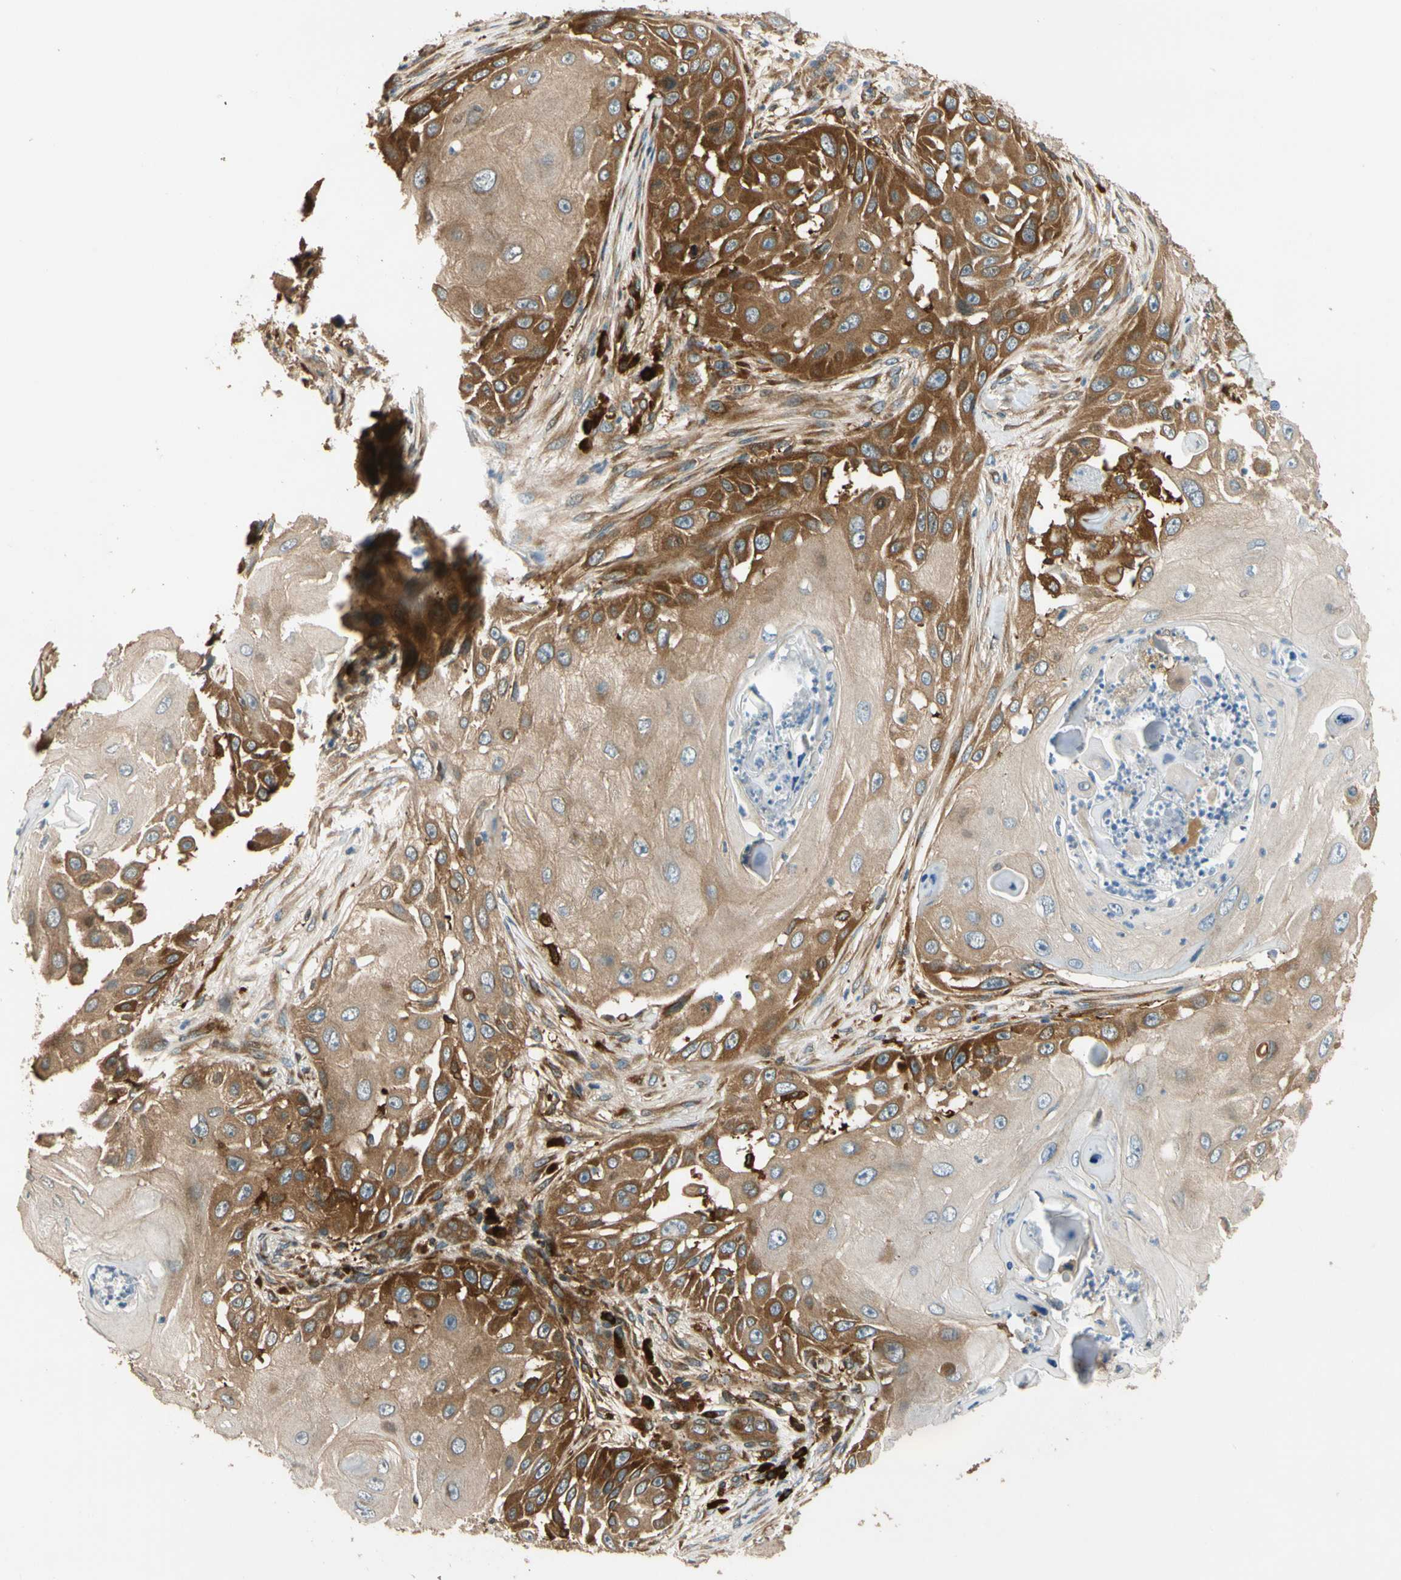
{"staining": {"intensity": "strong", "quantity": ">75%", "location": "cytoplasmic/membranous"}, "tissue": "skin cancer", "cell_type": "Tumor cells", "image_type": "cancer", "snomed": [{"axis": "morphology", "description": "Squamous cell carcinoma, NOS"}, {"axis": "topography", "description": "Skin"}], "caption": "A high-resolution image shows immunohistochemistry (IHC) staining of skin cancer, which exhibits strong cytoplasmic/membranous staining in about >75% of tumor cells.", "gene": "PARP14", "patient": {"sex": "female", "age": 44}}